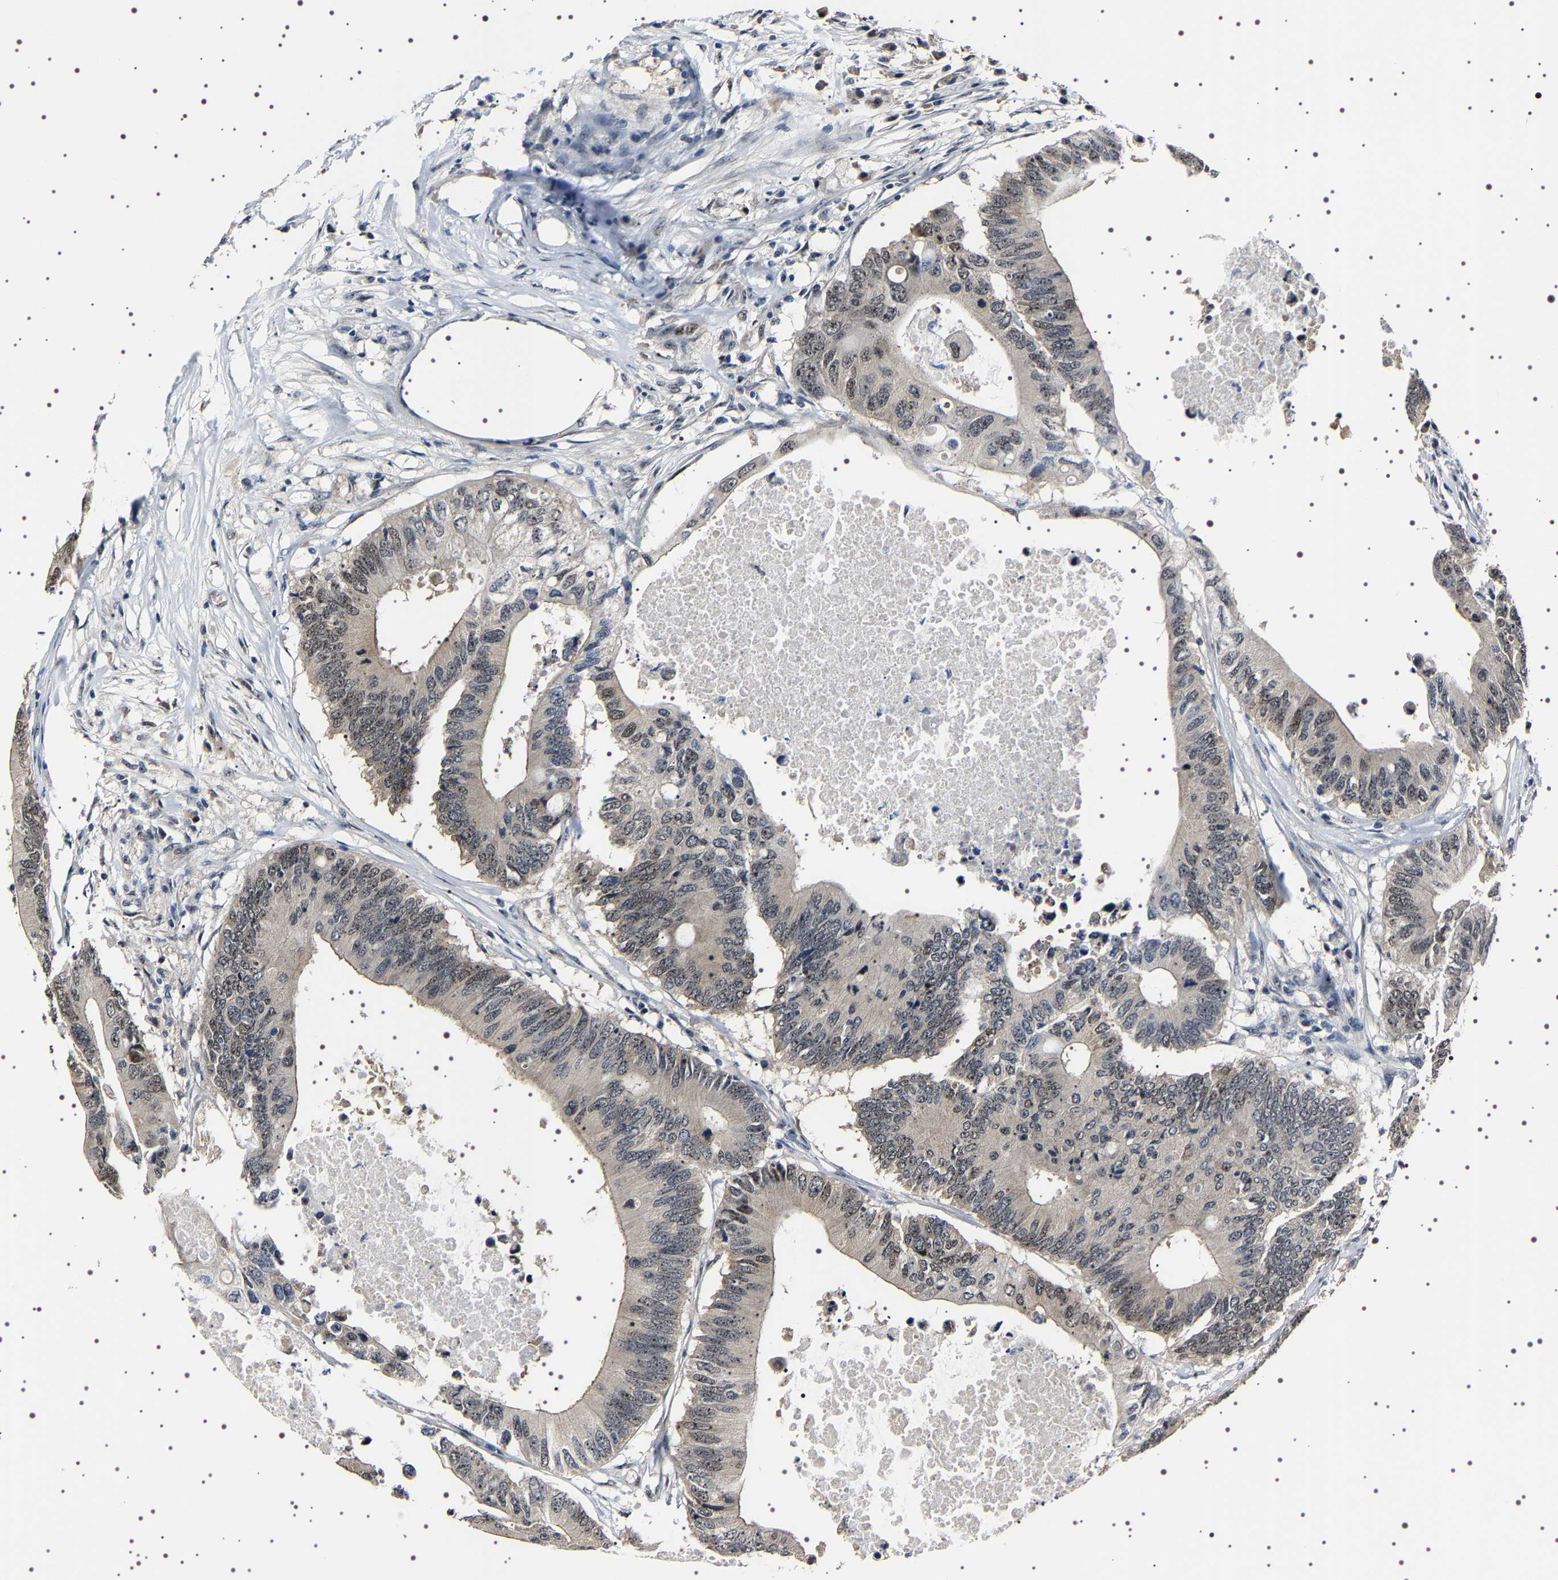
{"staining": {"intensity": "moderate", "quantity": "25%-75%", "location": "nuclear"}, "tissue": "colorectal cancer", "cell_type": "Tumor cells", "image_type": "cancer", "snomed": [{"axis": "morphology", "description": "Adenocarcinoma, NOS"}, {"axis": "topography", "description": "Colon"}], "caption": "Human colorectal cancer stained with a protein marker demonstrates moderate staining in tumor cells.", "gene": "GNL3", "patient": {"sex": "male", "age": 71}}